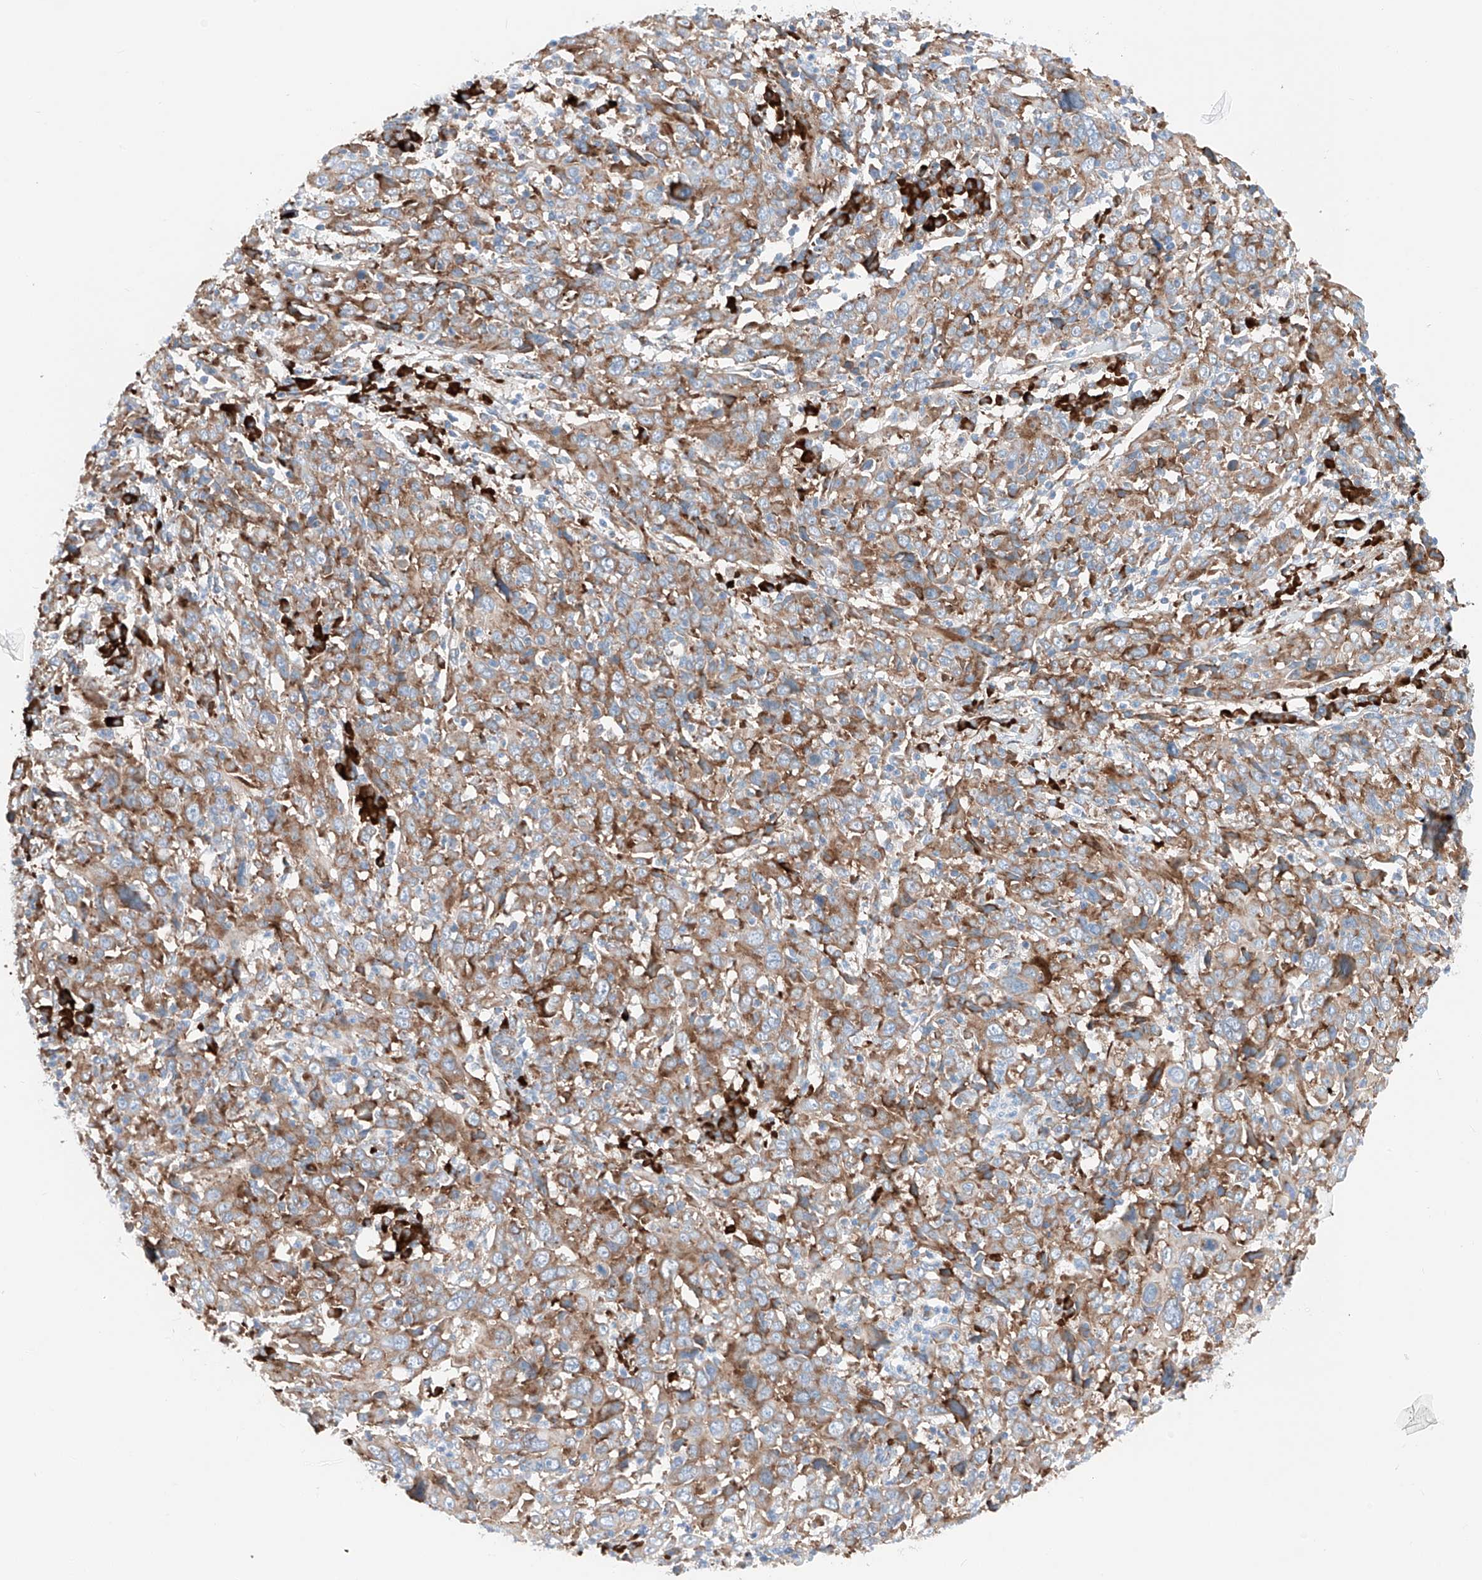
{"staining": {"intensity": "moderate", "quantity": ">75%", "location": "cytoplasmic/membranous"}, "tissue": "cervical cancer", "cell_type": "Tumor cells", "image_type": "cancer", "snomed": [{"axis": "morphology", "description": "Squamous cell carcinoma, NOS"}, {"axis": "topography", "description": "Cervix"}], "caption": "Immunohistochemistry (IHC) (DAB) staining of human cervical cancer shows moderate cytoplasmic/membranous protein staining in approximately >75% of tumor cells. (DAB (3,3'-diaminobenzidine) IHC with brightfield microscopy, high magnification).", "gene": "CRELD1", "patient": {"sex": "female", "age": 46}}